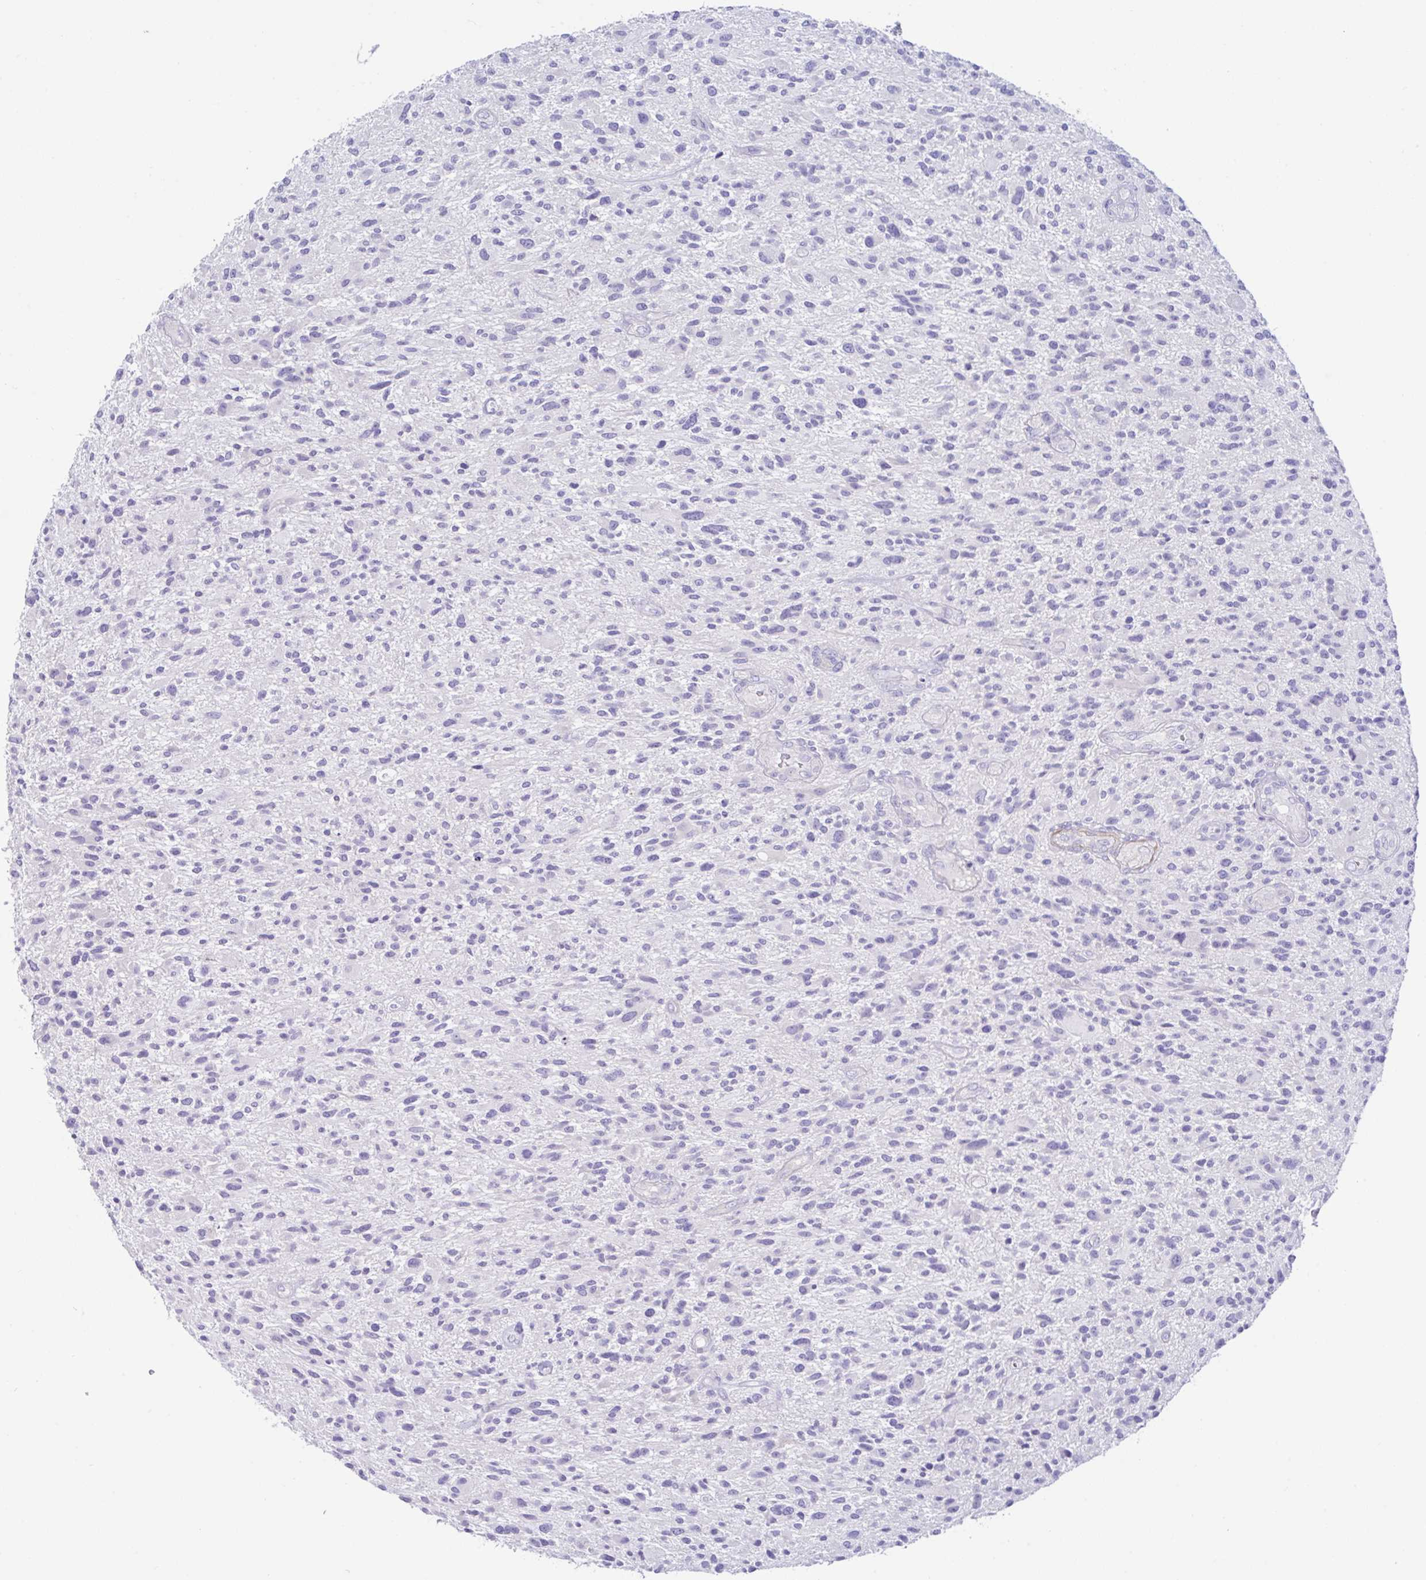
{"staining": {"intensity": "negative", "quantity": "none", "location": "none"}, "tissue": "glioma", "cell_type": "Tumor cells", "image_type": "cancer", "snomed": [{"axis": "morphology", "description": "Glioma, malignant, High grade"}, {"axis": "topography", "description": "Brain"}], "caption": "Photomicrograph shows no significant protein expression in tumor cells of malignant glioma (high-grade). (Brightfield microscopy of DAB (3,3'-diaminobenzidine) immunohistochemistry at high magnification).", "gene": "MED11", "patient": {"sex": "male", "age": 47}}